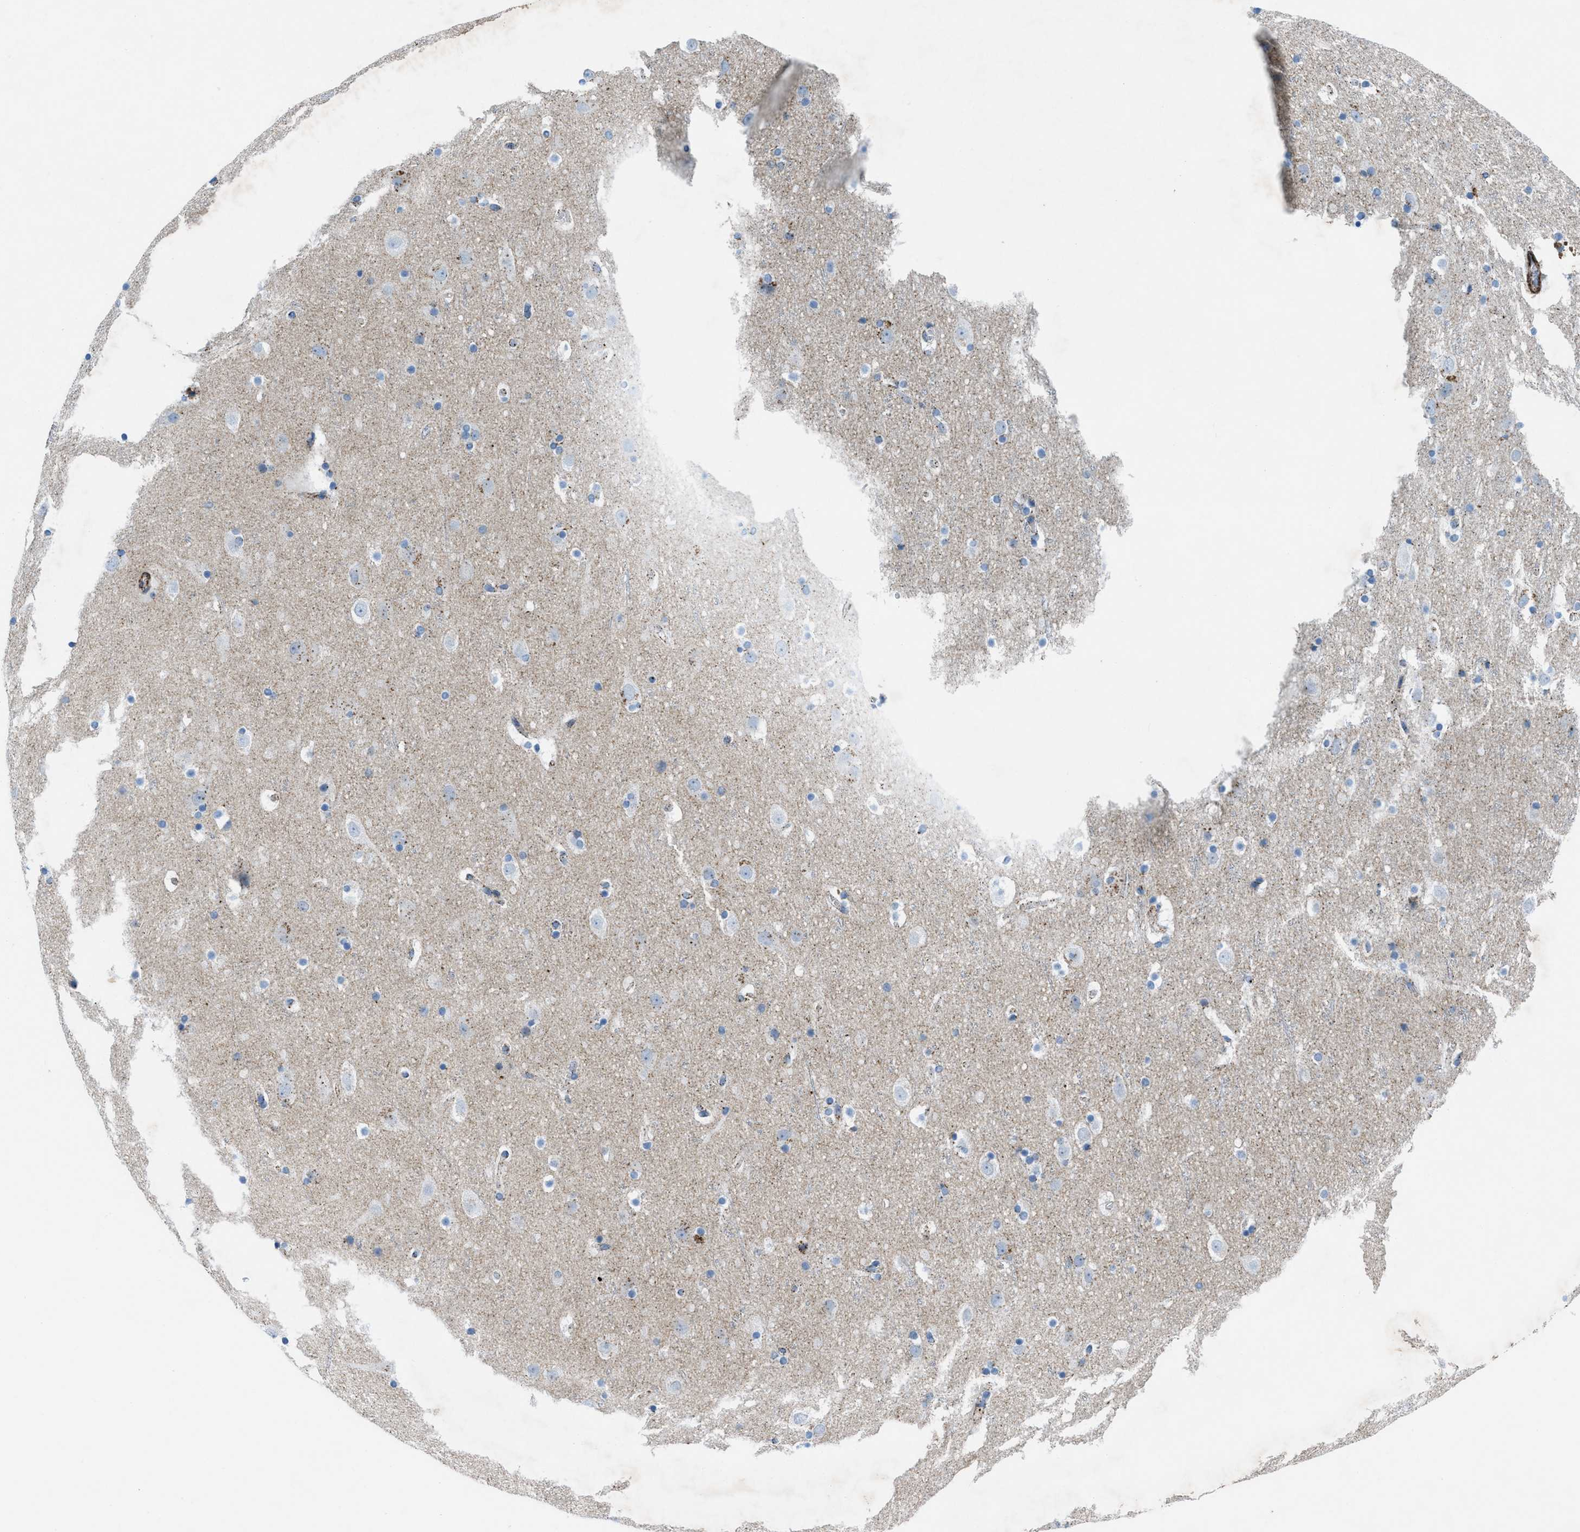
{"staining": {"intensity": "negative", "quantity": "none", "location": "none"}, "tissue": "cerebral cortex", "cell_type": "Endothelial cells", "image_type": "normal", "snomed": [{"axis": "morphology", "description": "Normal tissue, NOS"}, {"axis": "topography", "description": "Cerebral cortex"}], "caption": "An IHC histopathology image of unremarkable cerebral cortex is shown. There is no staining in endothelial cells of cerebral cortex. The staining was performed using DAB (3,3'-diaminobenzidine) to visualize the protein expression in brown, while the nuclei were stained in blue with hematoxylin (Magnification: 20x).", "gene": "MFSD13A", "patient": {"sex": "male", "age": 45}}